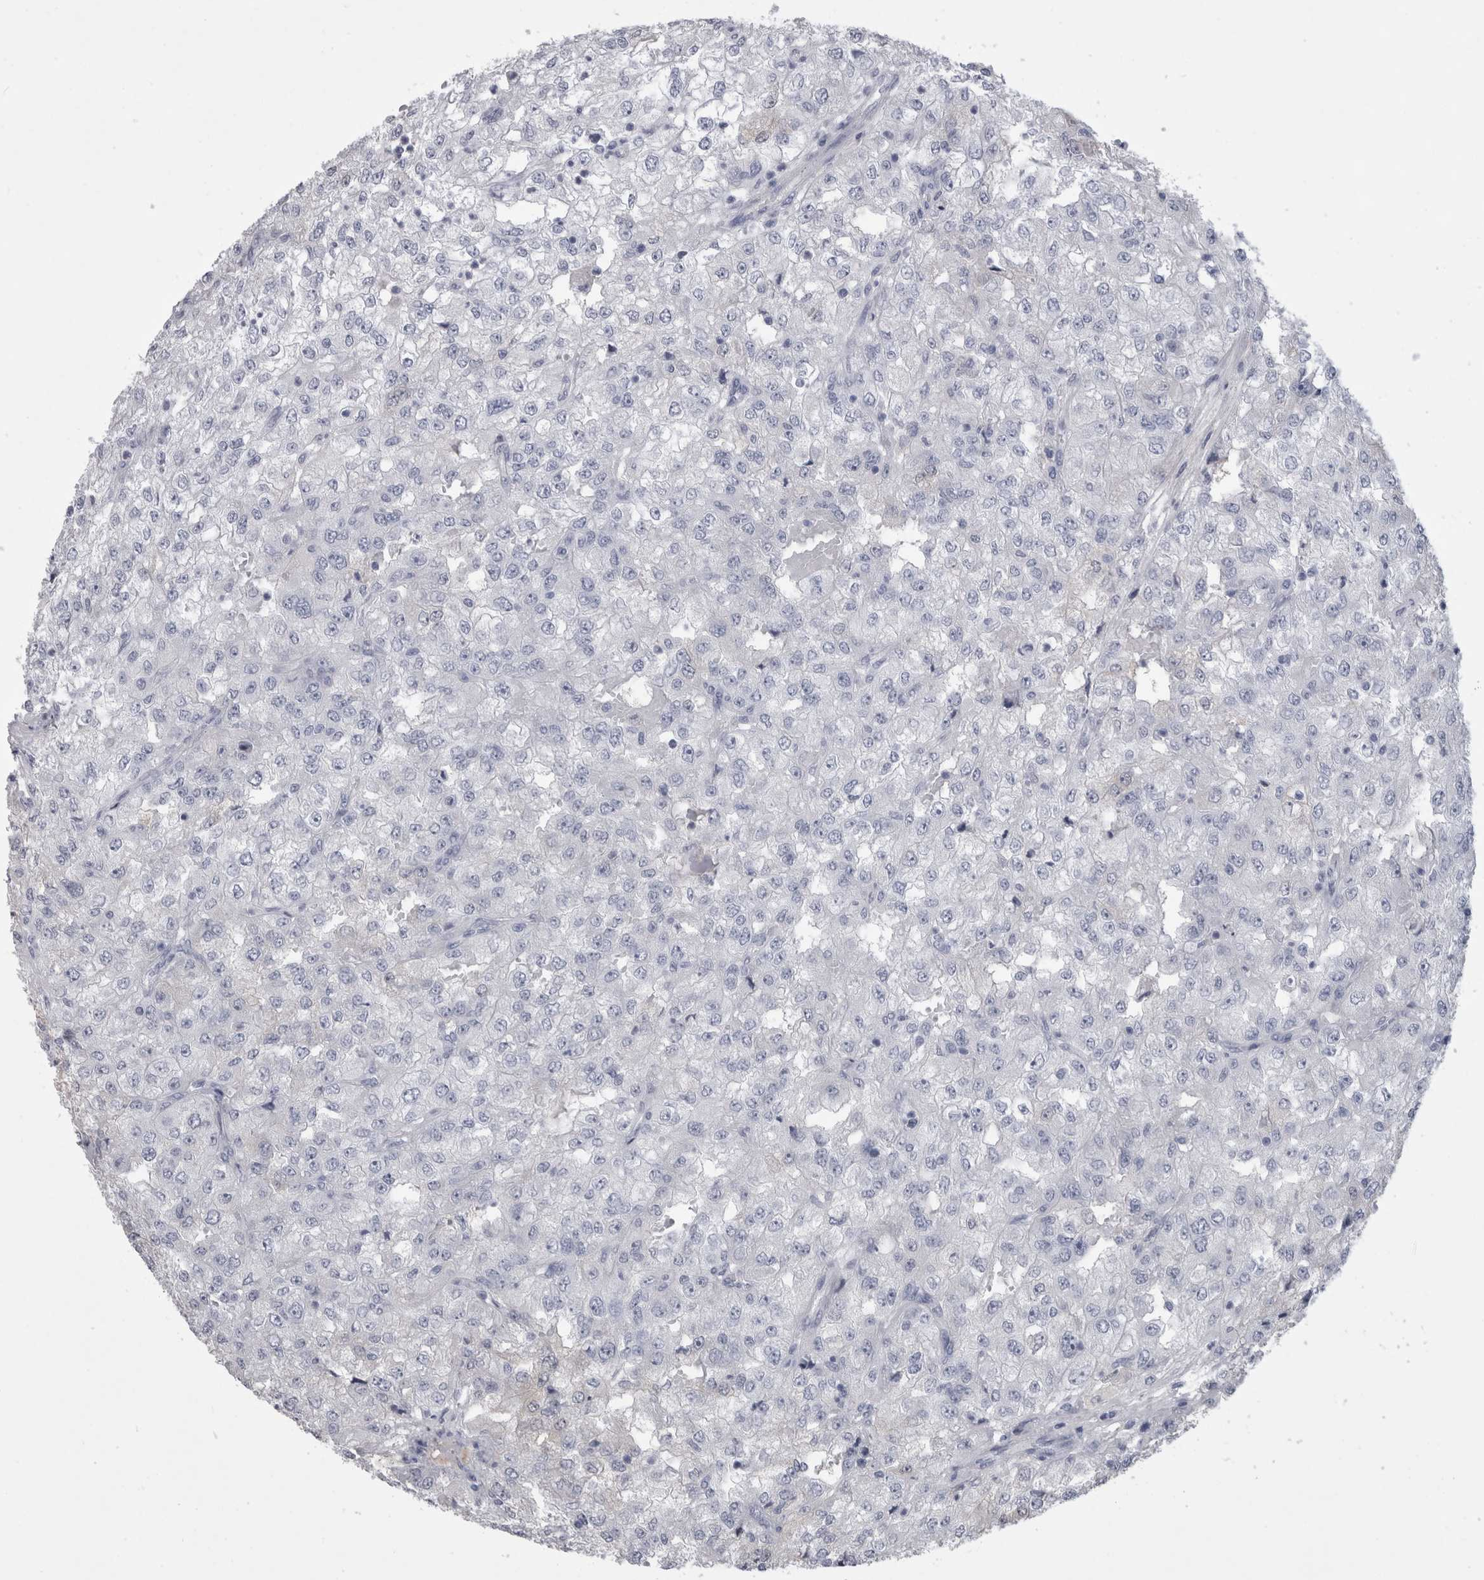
{"staining": {"intensity": "negative", "quantity": "none", "location": "none"}, "tissue": "renal cancer", "cell_type": "Tumor cells", "image_type": "cancer", "snomed": [{"axis": "morphology", "description": "Adenocarcinoma, NOS"}, {"axis": "topography", "description": "Kidney"}], "caption": "Immunohistochemistry (IHC) of human adenocarcinoma (renal) displays no staining in tumor cells. (DAB (3,3'-diaminobenzidine) immunohistochemistry visualized using brightfield microscopy, high magnification).", "gene": "AFMID", "patient": {"sex": "female", "age": 54}}